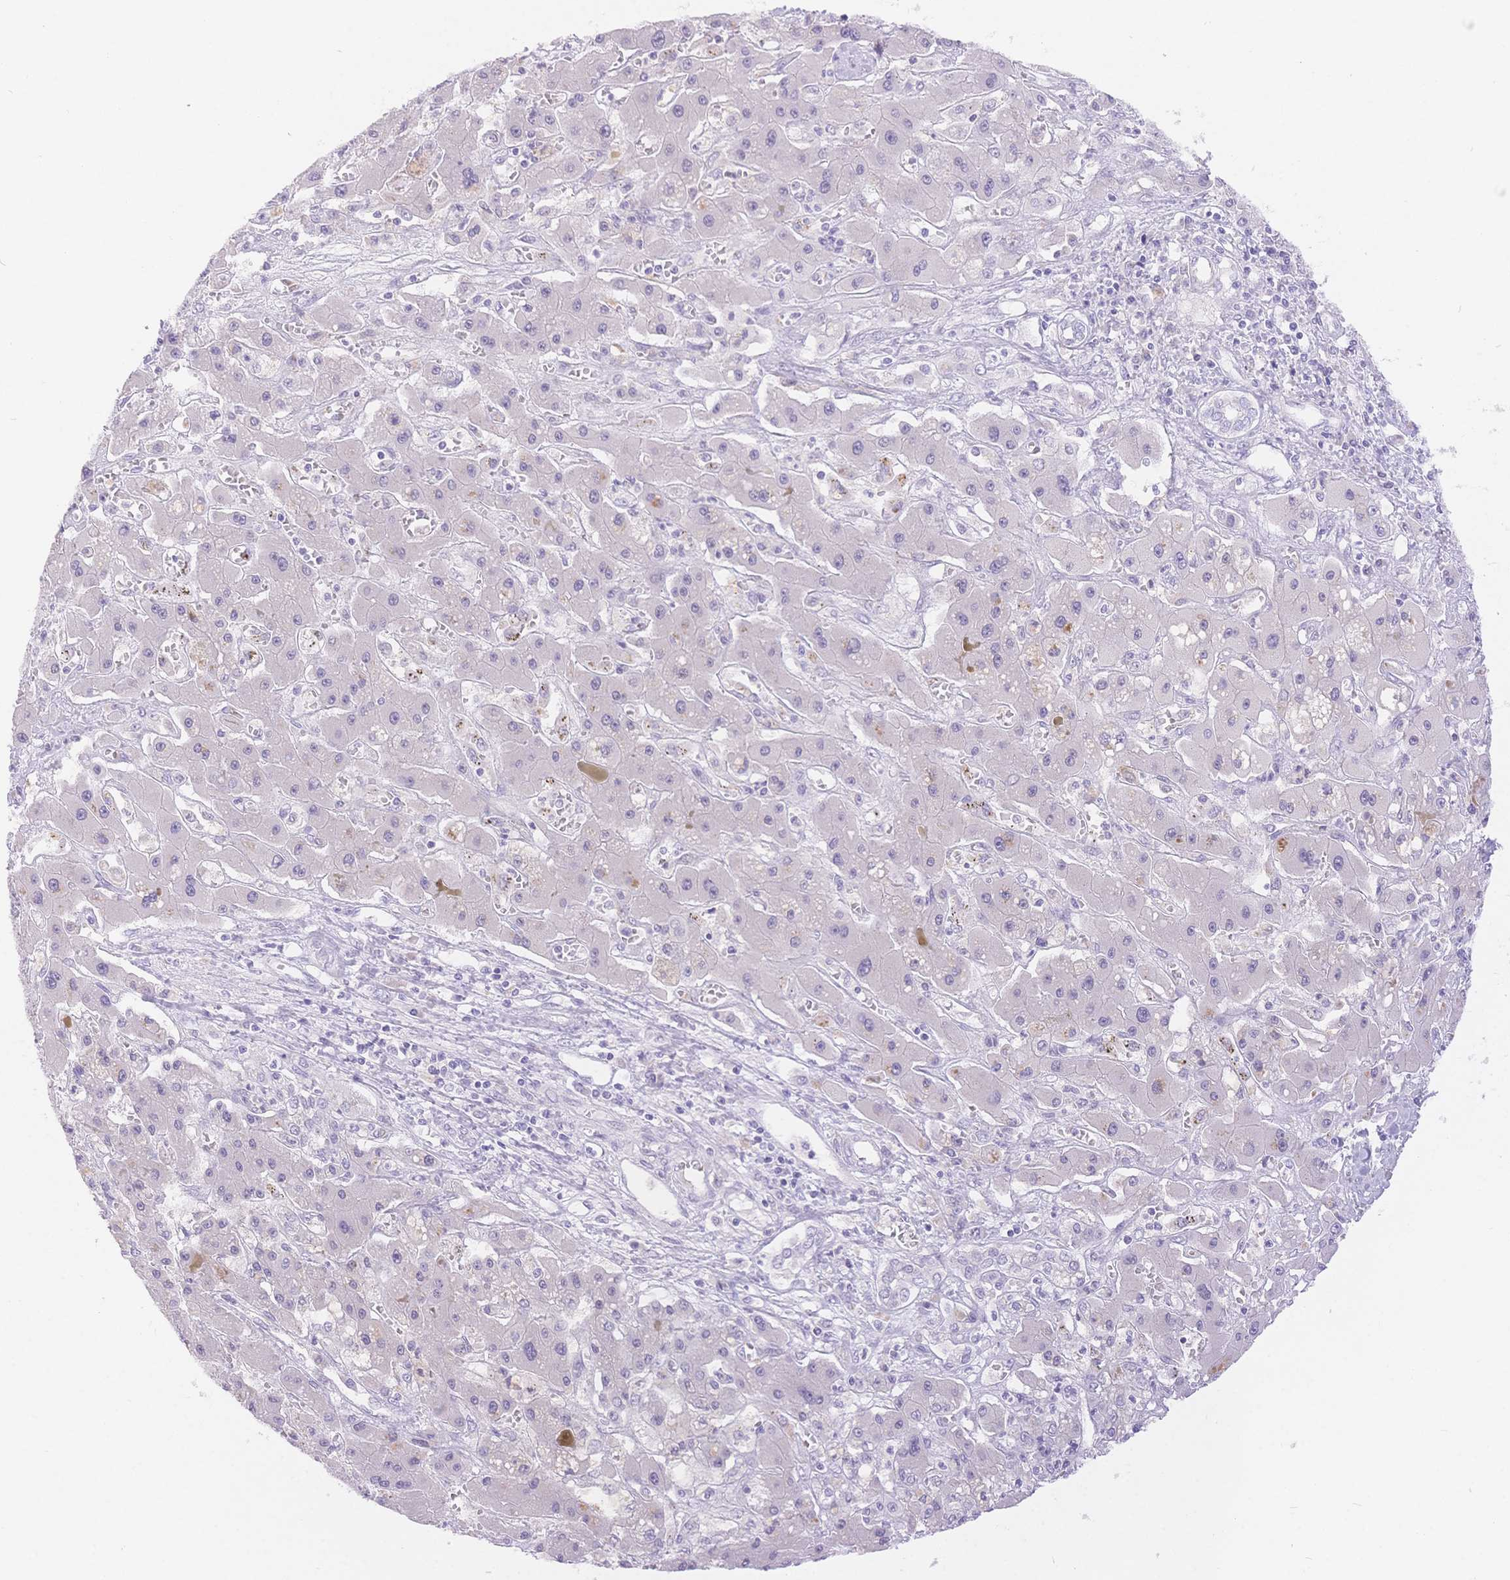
{"staining": {"intensity": "negative", "quantity": "none", "location": "none"}, "tissue": "liver cancer", "cell_type": "Tumor cells", "image_type": "cancer", "snomed": [{"axis": "morphology", "description": "Cholangiocarcinoma"}, {"axis": "topography", "description": "Liver"}], "caption": "Histopathology image shows no protein positivity in tumor cells of liver cancer (cholangiocarcinoma) tissue.", "gene": "MYOM1", "patient": {"sex": "male", "age": 67}}